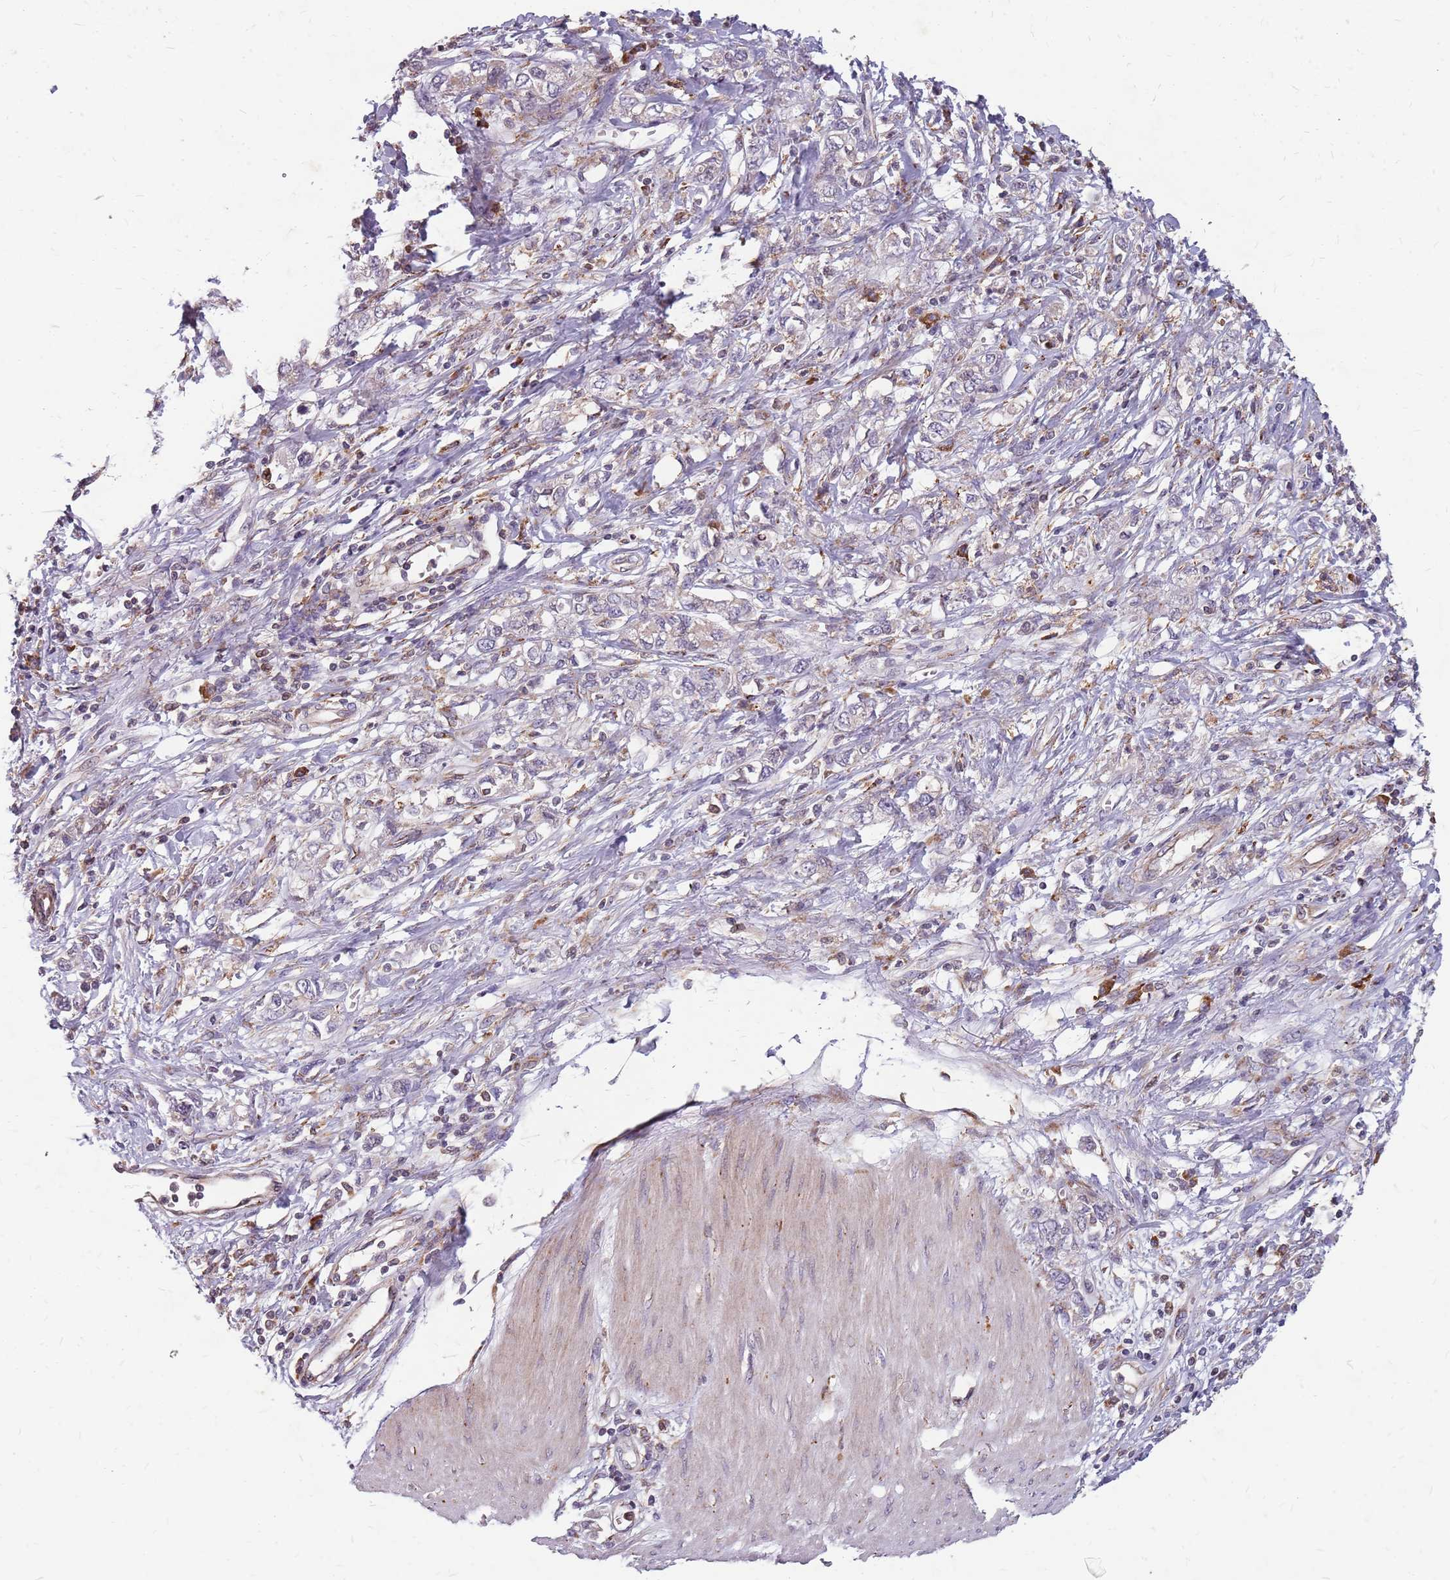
{"staining": {"intensity": "weak", "quantity": "<25%", "location": "cytoplasmic/membranous"}, "tissue": "stomach cancer", "cell_type": "Tumor cells", "image_type": "cancer", "snomed": [{"axis": "morphology", "description": "Adenocarcinoma, NOS"}, {"axis": "topography", "description": "Stomach"}], "caption": "Tumor cells are negative for brown protein staining in adenocarcinoma (stomach). (DAB (3,3'-diaminobenzidine) IHC, high magnification).", "gene": "NME4", "patient": {"sex": "female", "age": 76}}